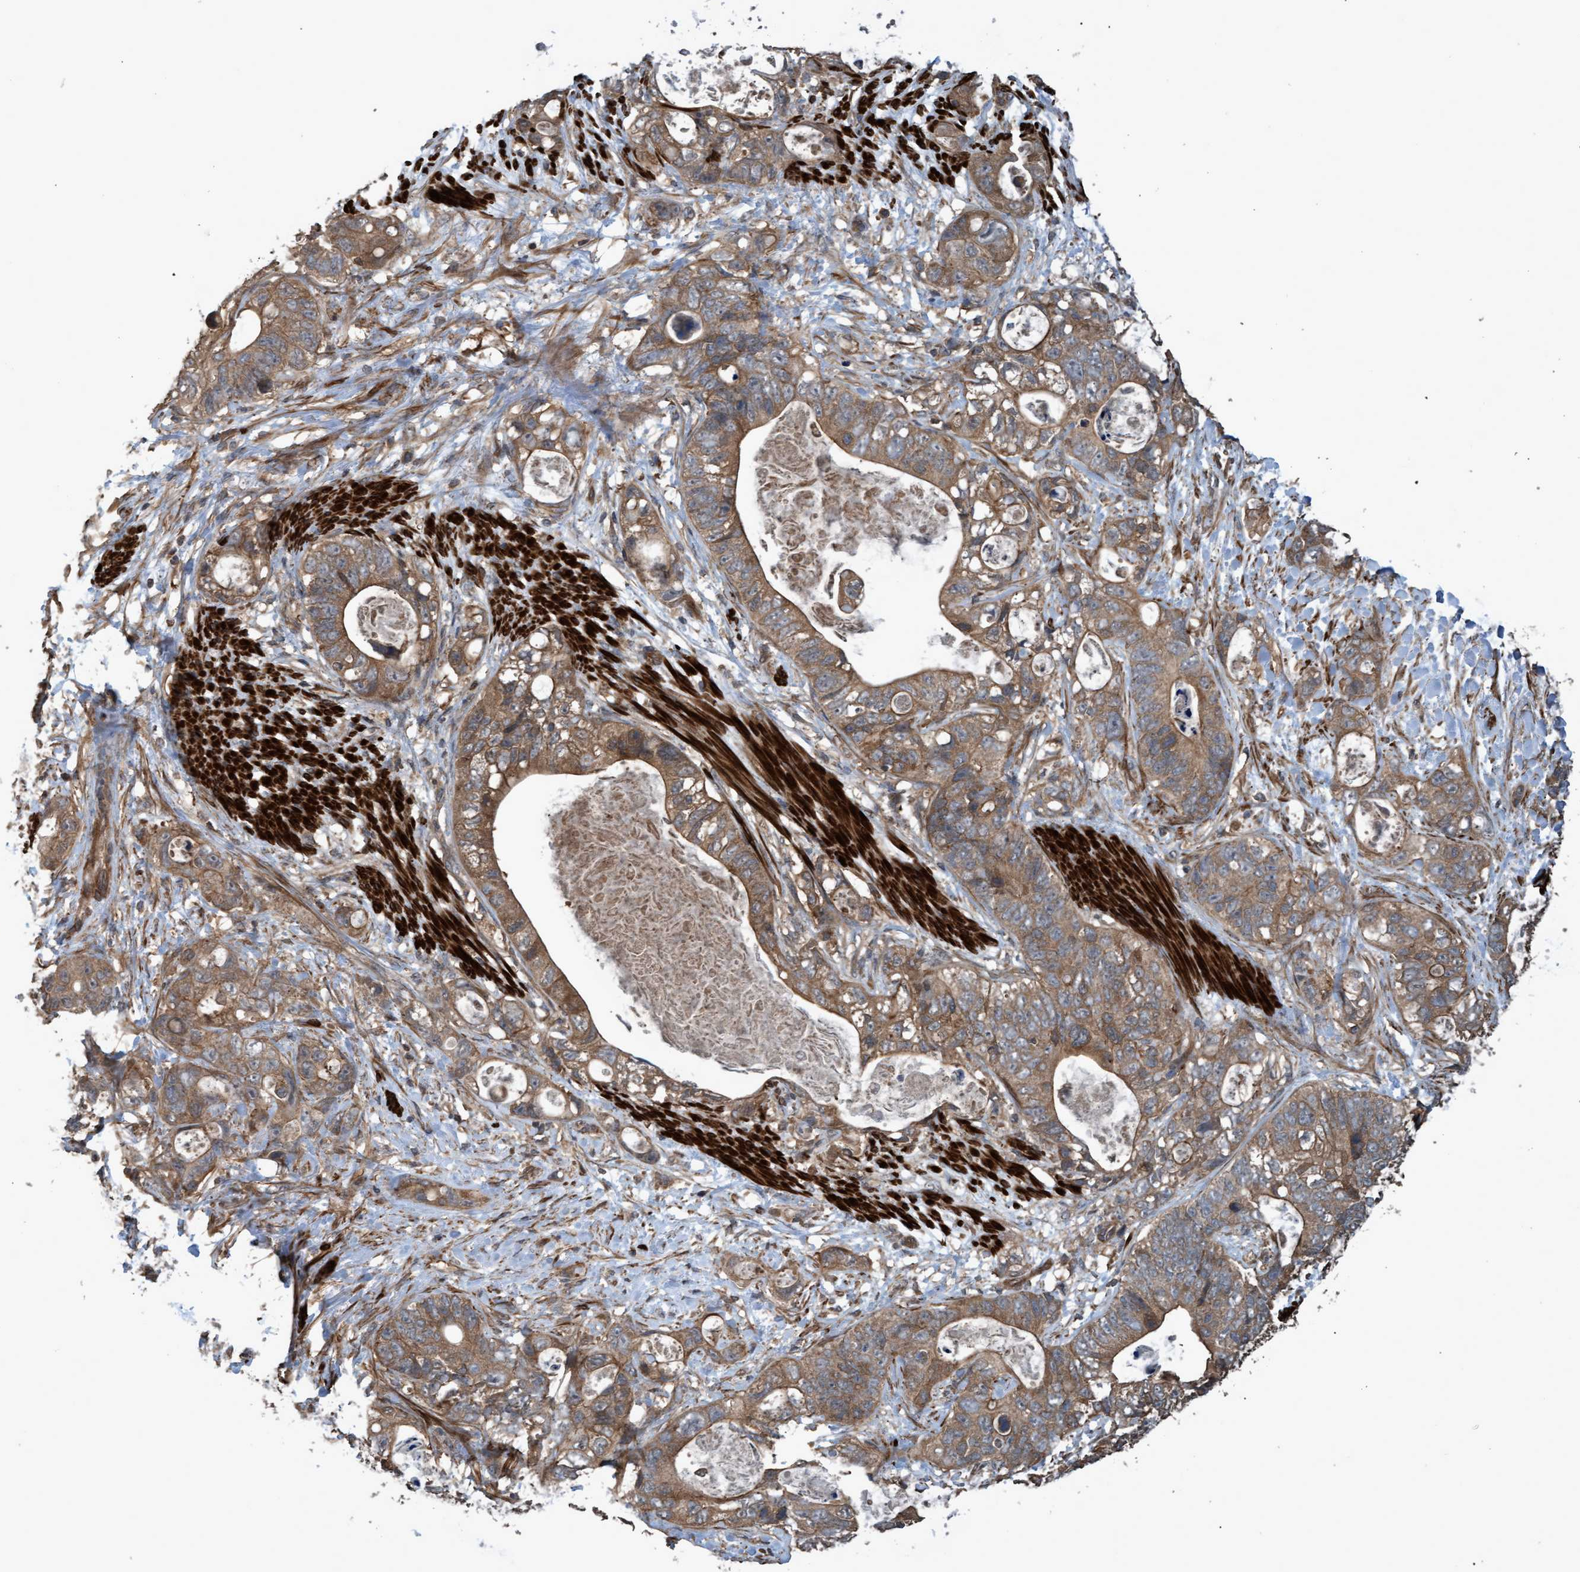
{"staining": {"intensity": "moderate", "quantity": ">75%", "location": "cytoplasmic/membranous"}, "tissue": "stomach cancer", "cell_type": "Tumor cells", "image_type": "cancer", "snomed": [{"axis": "morphology", "description": "Normal tissue, NOS"}, {"axis": "morphology", "description": "Adenocarcinoma, NOS"}, {"axis": "topography", "description": "Stomach"}], "caption": "A micrograph of human adenocarcinoma (stomach) stained for a protein demonstrates moderate cytoplasmic/membranous brown staining in tumor cells. Nuclei are stained in blue.", "gene": "GGT6", "patient": {"sex": "female", "age": 89}}